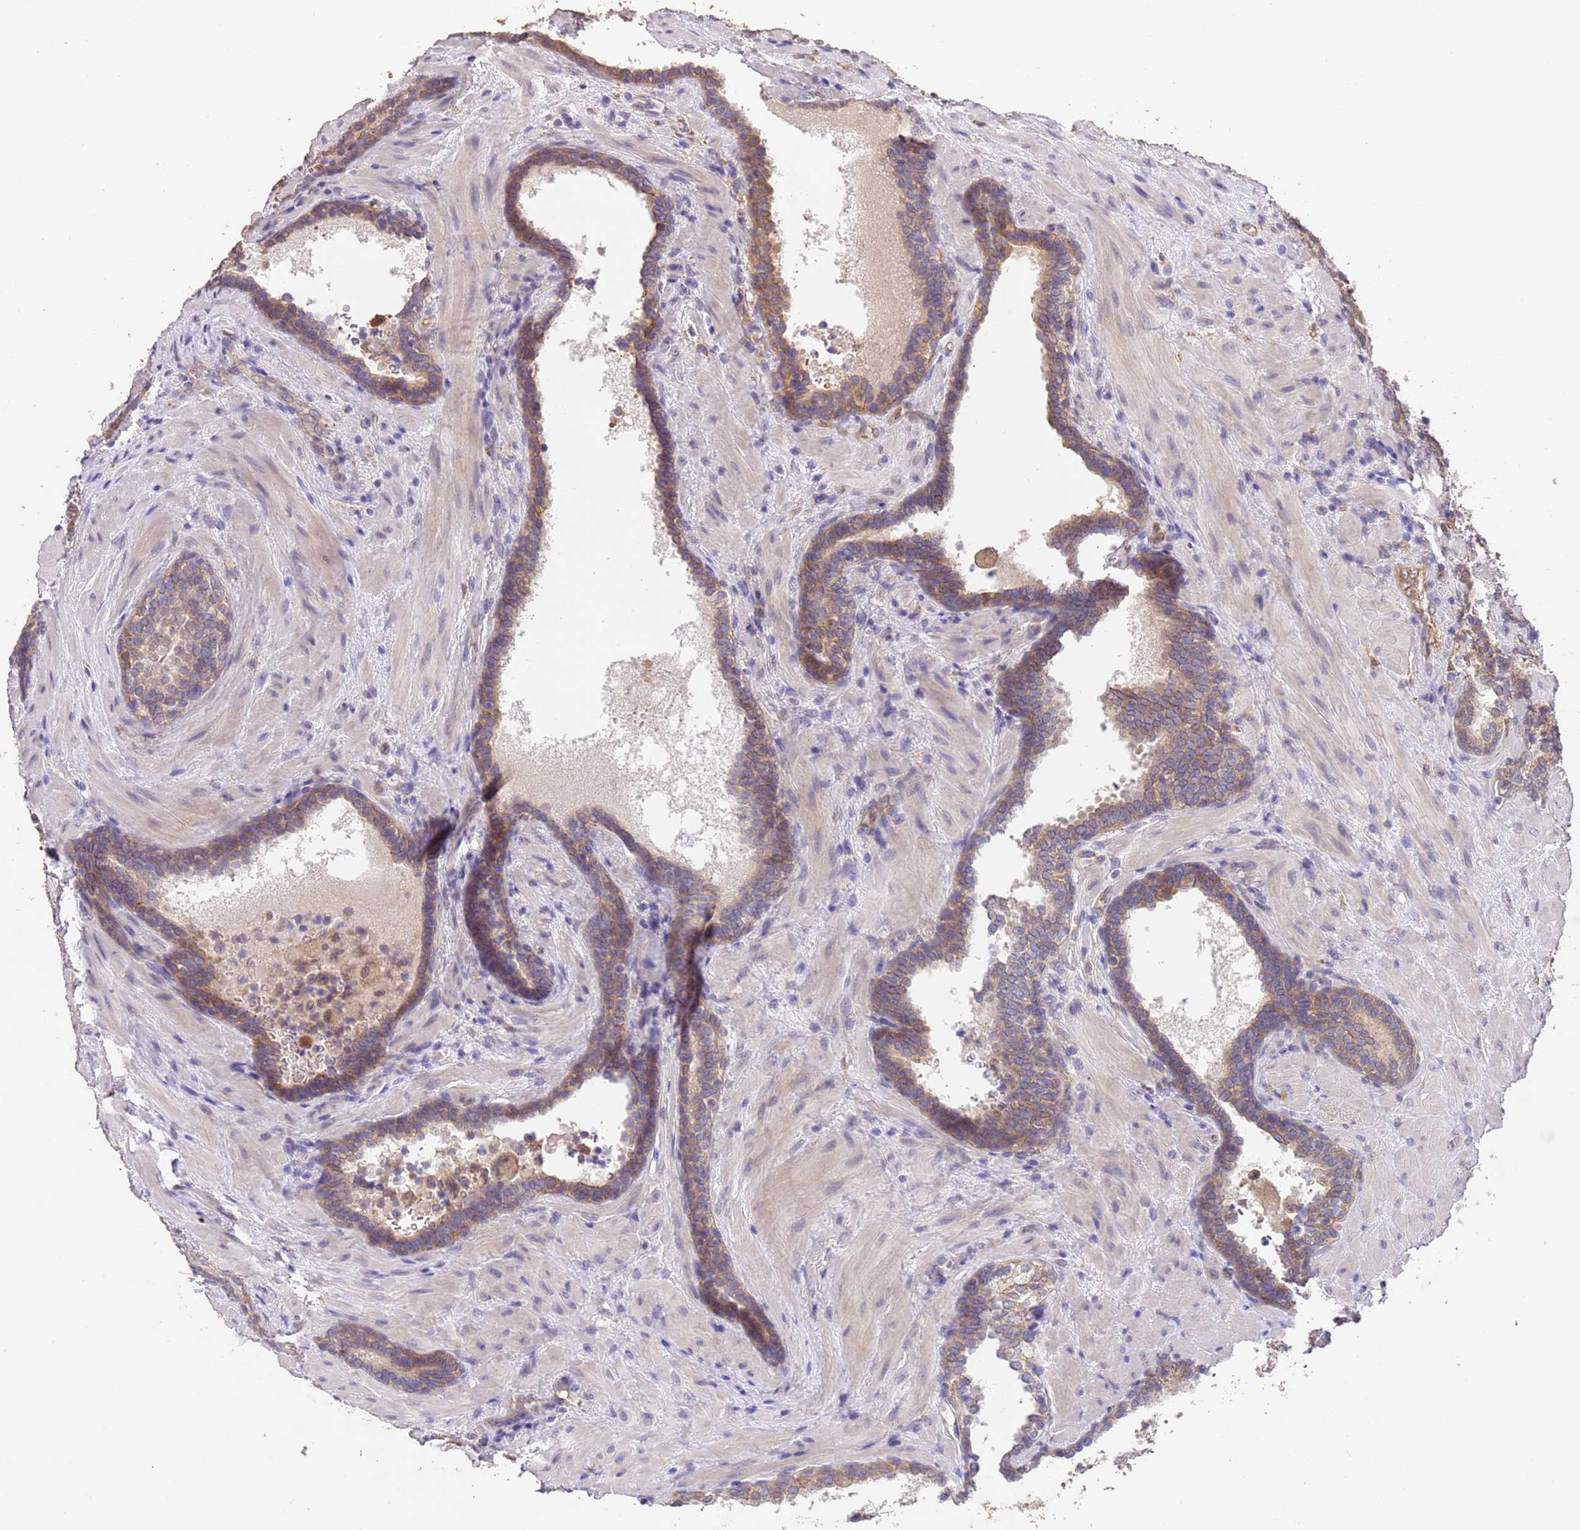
{"staining": {"intensity": "moderate", "quantity": ">75%", "location": "cytoplasmic/membranous"}, "tissue": "prostate cancer", "cell_type": "Tumor cells", "image_type": "cancer", "snomed": [{"axis": "morphology", "description": "Adenocarcinoma, Low grade"}, {"axis": "topography", "description": "Prostate"}], "caption": "The histopathology image shows immunohistochemical staining of low-grade adenocarcinoma (prostate). There is moderate cytoplasmic/membranous staining is present in approximately >75% of tumor cells.", "gene": "NPHP1", "patient": {"sex": "male", "age": 60}}